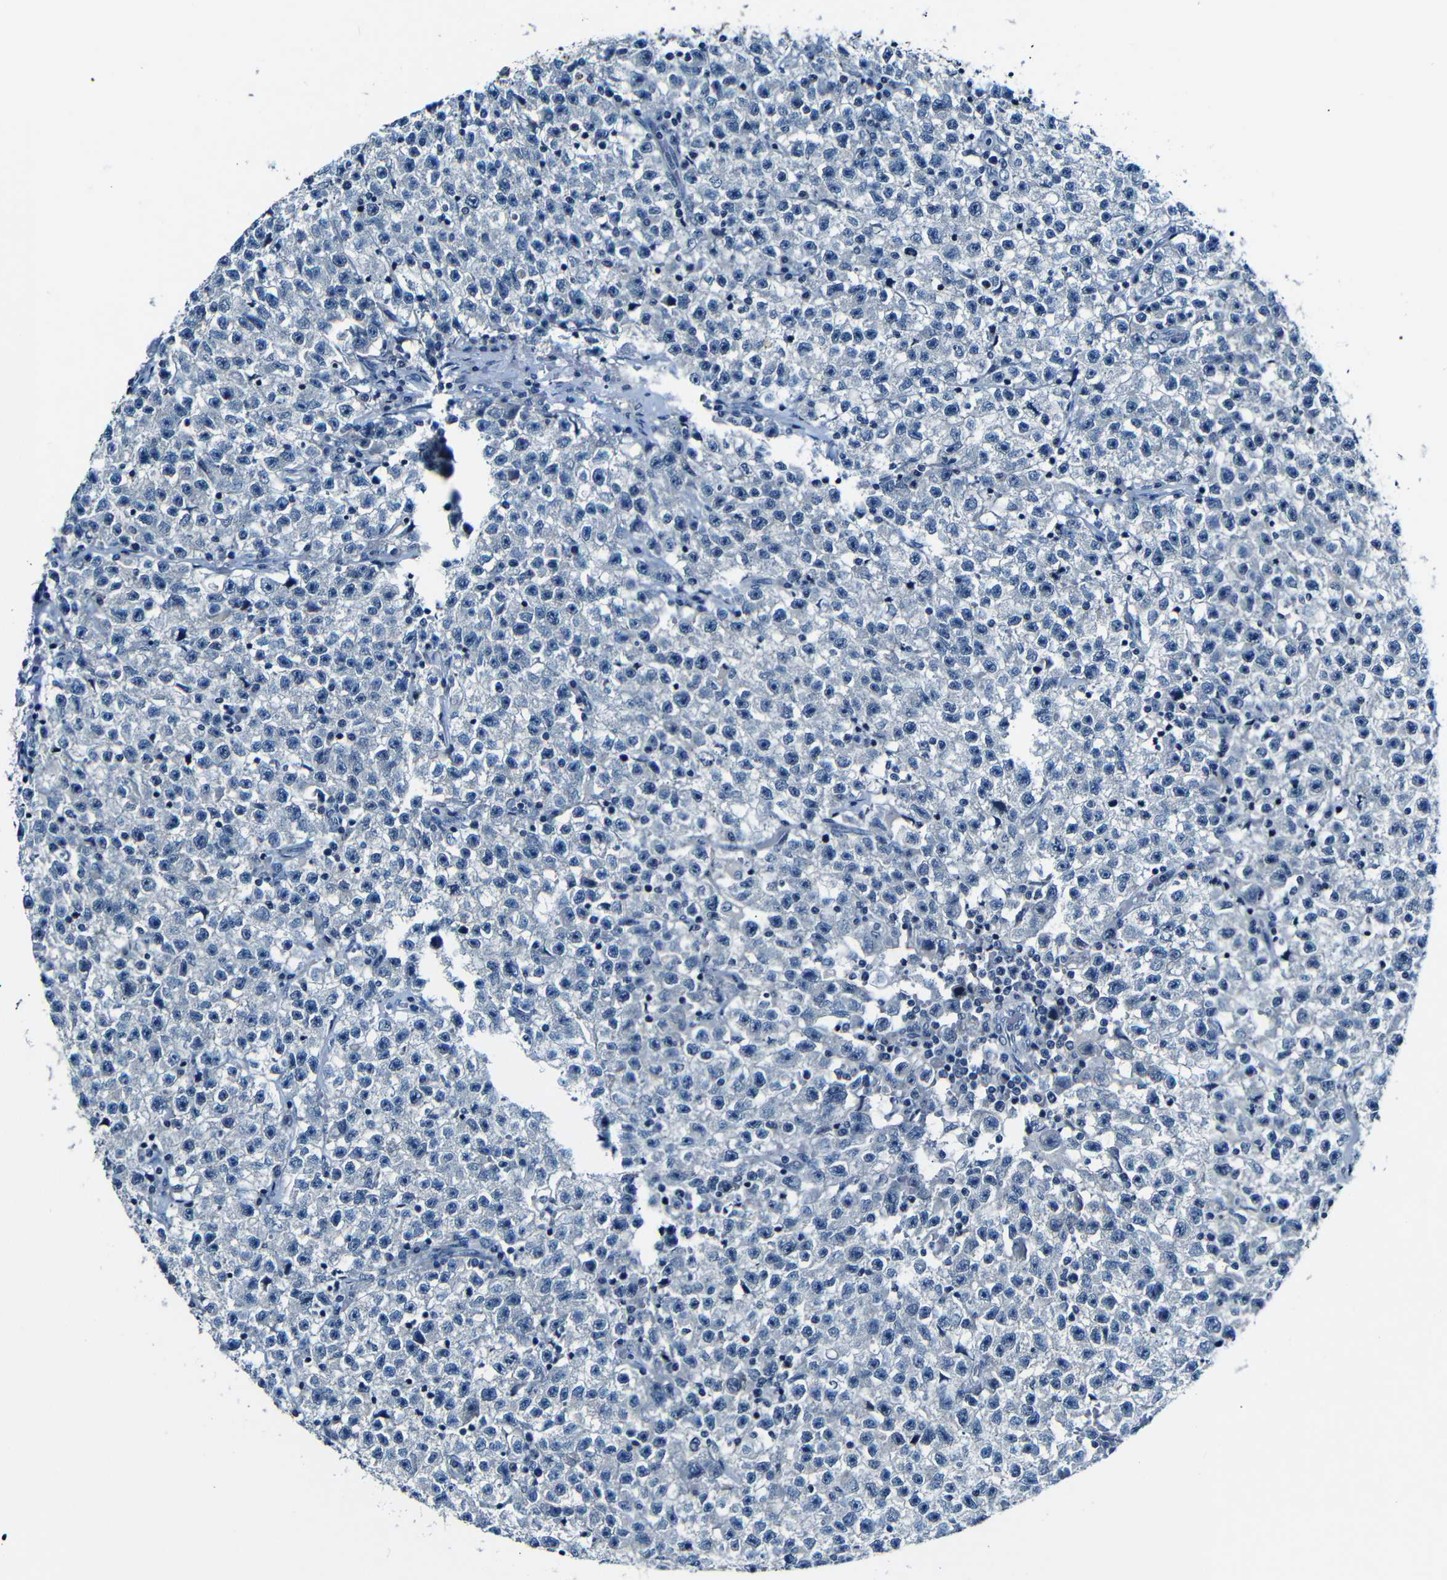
{"staining": {"intensity": "negative", "quantity": "none", "location": "none"}, "tissue": "testis cancer", "cell_type": "Tumor cells", "image_type": "cancer", "snomed": [{"axis": "morphology", "description": "Seminoma, NOS"}, {"axis": "topography", "description": "Testis"}], "caption": "Immunohistochemical staining of testis cancer (seminoma) displays no significant expression in tumor cells.", "gene": "ANK3", "patient": {"sex": "male", "age": 22}}